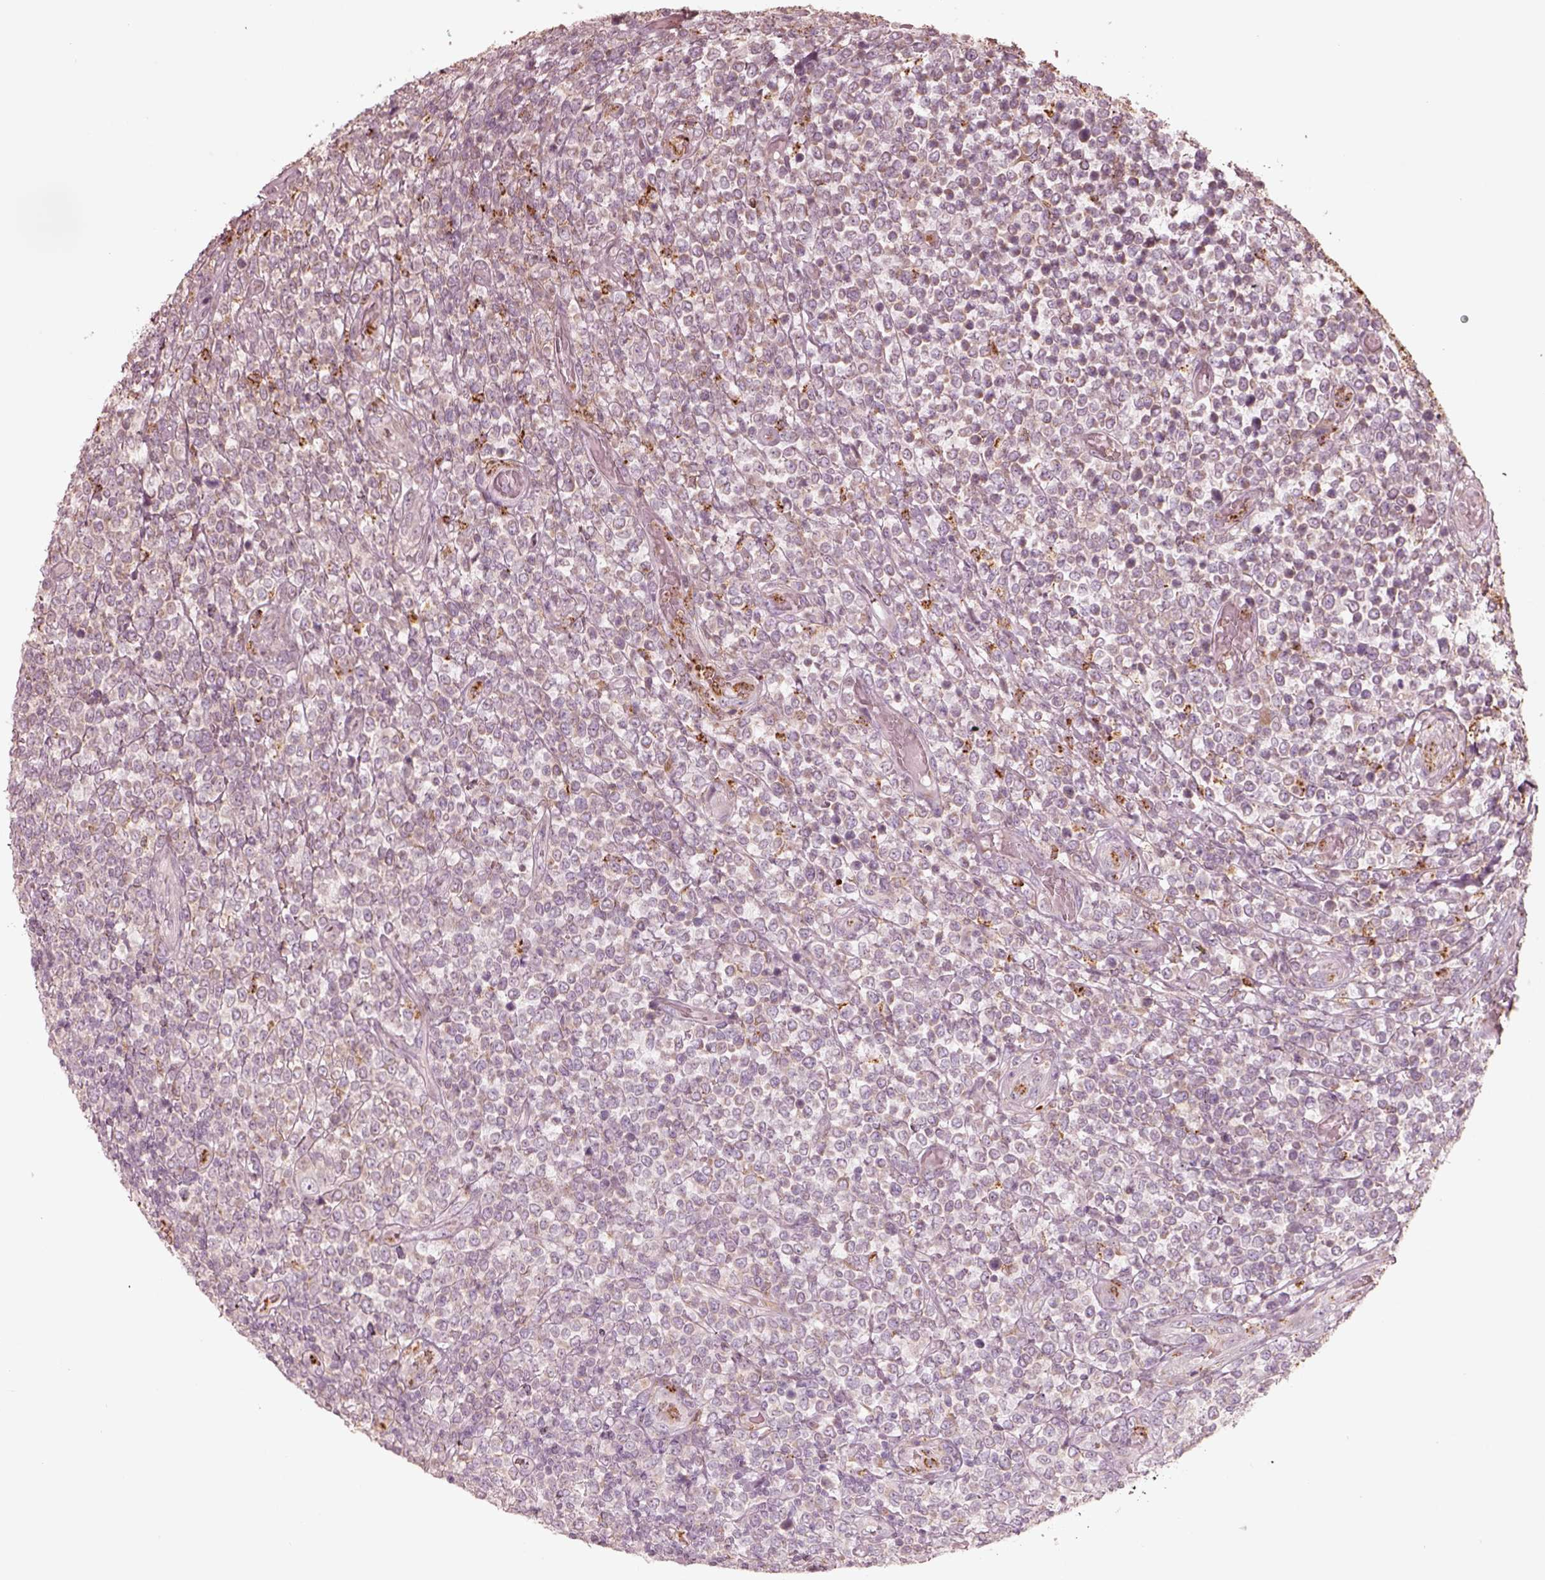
{"staining": {"intensity": "weak", "quantity": ">75%", "location": "cytoplasmic/membranous"}, "tissue": "lymphoma", "cell_type": "Tumor cells", "image_type": "cancer", "snomed": [{"axis": "morphology", "description": "Malignant lymphoma, non-Hodgkin's type, High grade"}, {"axis": "topography", "description": "Soft tissue"}], "caption": "Malignant lymphoma, non-Hodgkin's type (high-grade) stained for a protein shows weak cytoplasmic/membranous positivity in tumor cells.", "gene": "ABCA7", "patient": {"sex": "female", "age": 56}}